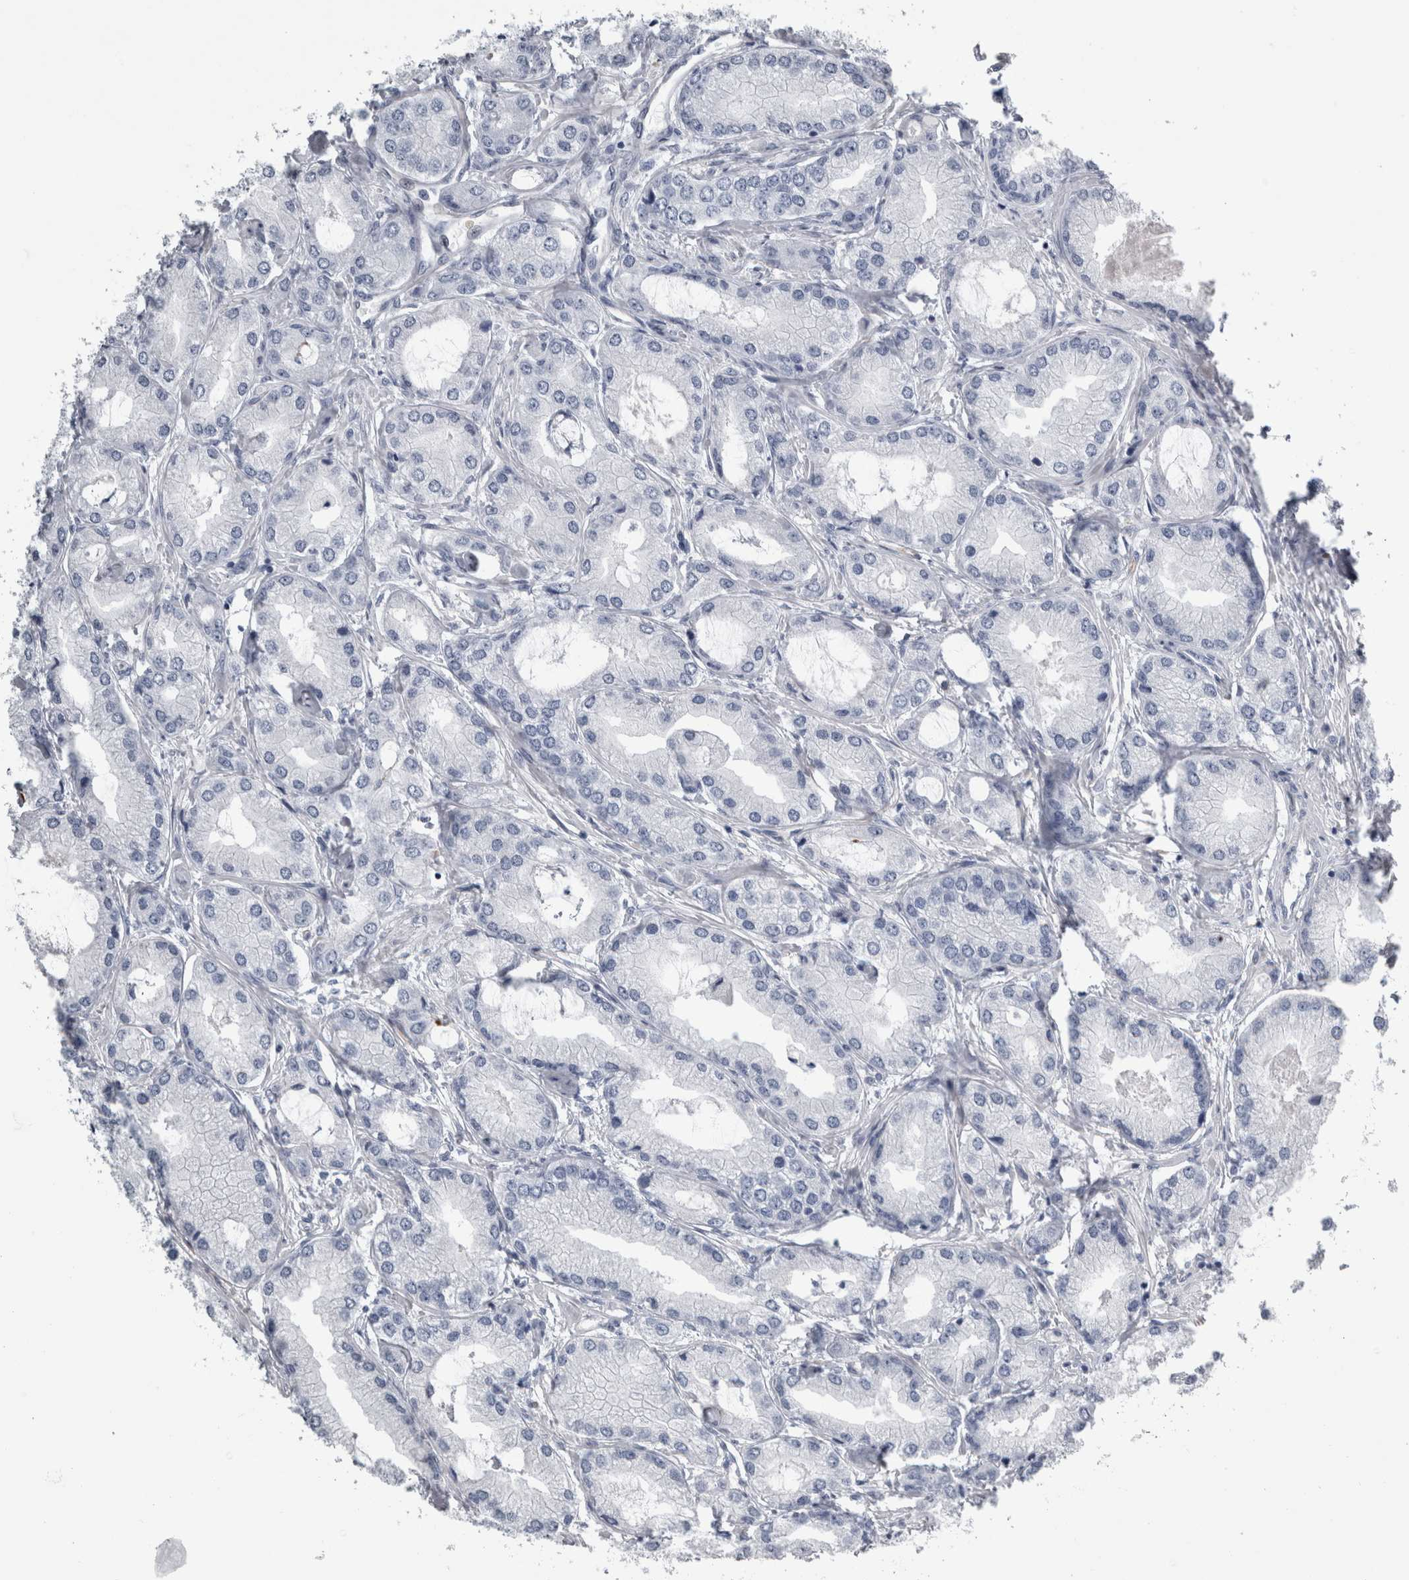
{"staining": {"intensity": "negative", "quantity": "none", "location": "none"}, "tissue": "prostate cancer", "cell_type": "Tumor cells", "image_type": "cancer", "snomed": [{"axis": "morphology", "description": "Adenocarcinoma, Low grade"}, {"axis": "topography", "description": "Prostate"}], "caption": "Prostate cancer stained for a protein using IHC demonstrates no expression tumor cells.", "gene": "VWDE", "patient": {"sex": "male", "age": 62}}